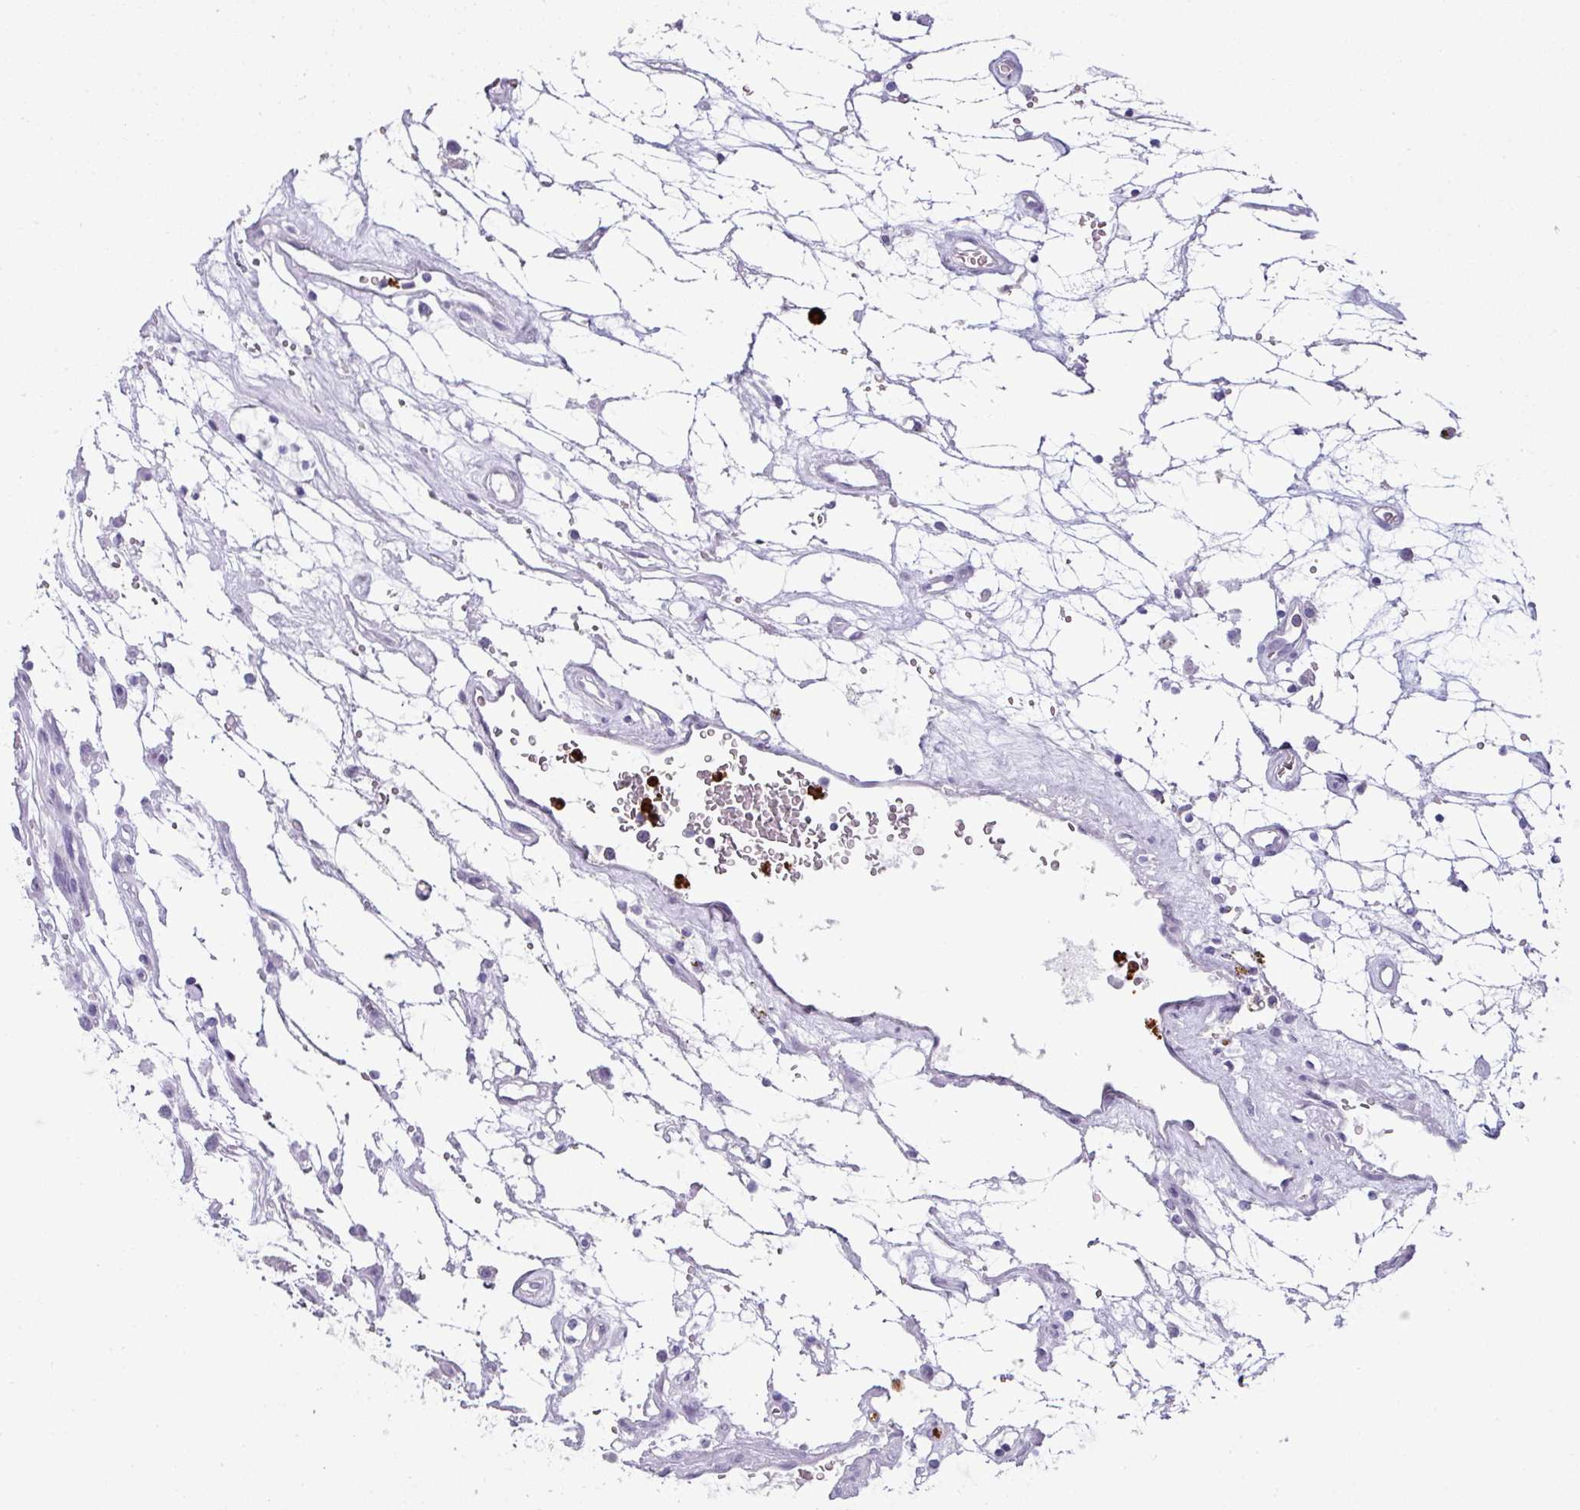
{"staining": {"intensity": "negative", "quantity": "none", "location": "none"}, "tissue": "renal cancer", "cell_type": "Tumor cells", "image_type": "cancer", "snomed": [{"axis": "morphology", "description": "Adenocarcinoma, NOS"}, {"axis": "topography", "description": "Kidney"}], "caption": "This is a micrograph of IHC staining of renal cancer (adenocarcinoma), which shows no staining in tumor cells. (DAB (3,3'-diaminobenzidine) immunohistochemistry (IHC) visualized using brightfield microscopy, high magnification).", "gene": "CTSG", "patient": {"sex": "female", "age": 69}}